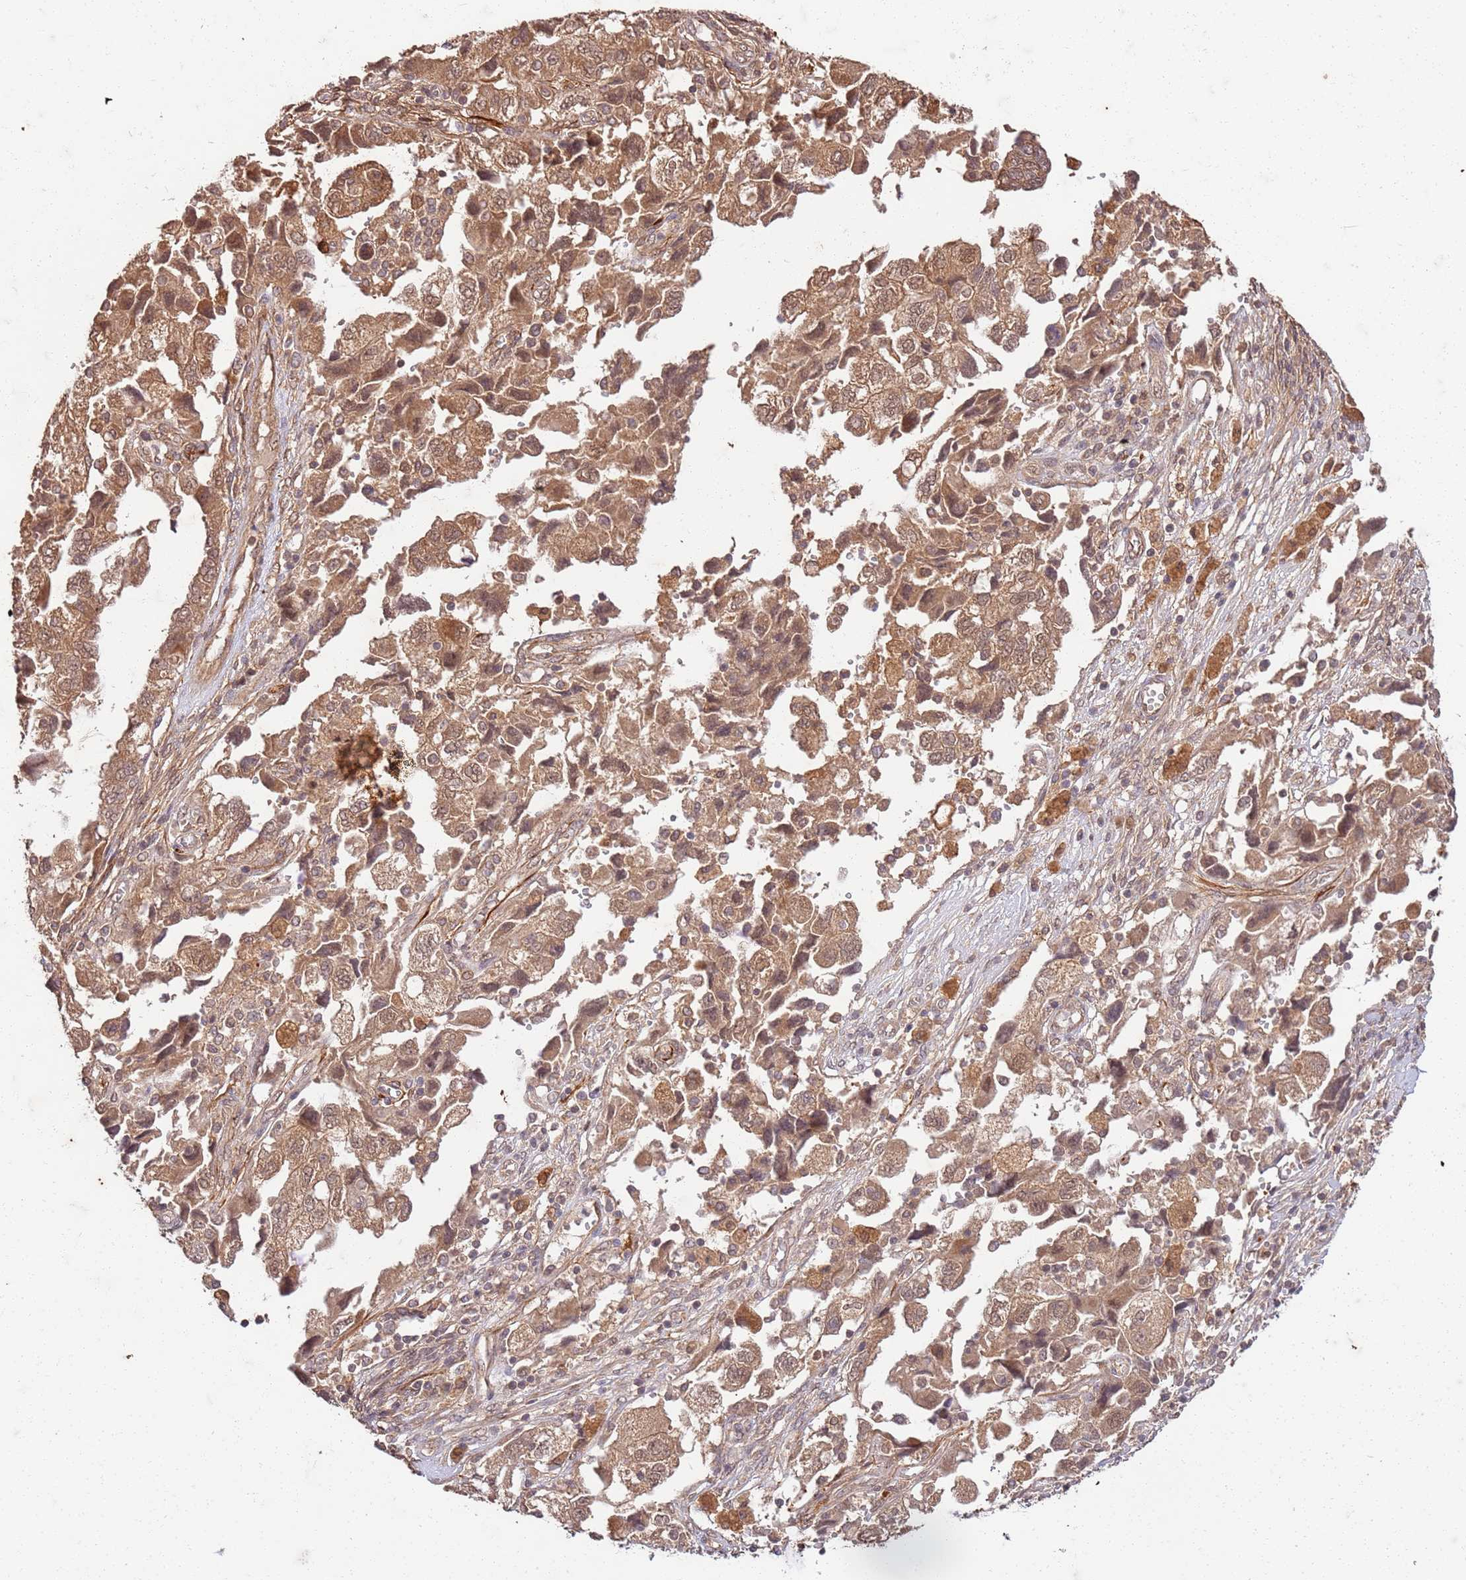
{"staining": {"intensity": "moderate", "quantity": ">75%", "location": "cytoplasmic/membranous,nuclear"}, "tissue": "ovarian cancer", "cell_type": "Tumor cells", "image_type": "cancer", "snomed": [{"axis": "morphology", "description": "Carcinoma, NOS"}, {"axis": "morphology", "description": "Cystadenocarcinoma, serous, NOS"}, {"axis": "topography", "description": "Ovary"}], "caption": "Moderate cytoplasmic/membranous and nuclear positivity for a protein is appreciated in approximately >75% of tumor cells of serous cystadenocarcinoma (ovarian) using IHC.", "gene": "UBE3A", "patient": {"sex": "female", "age": 69}}